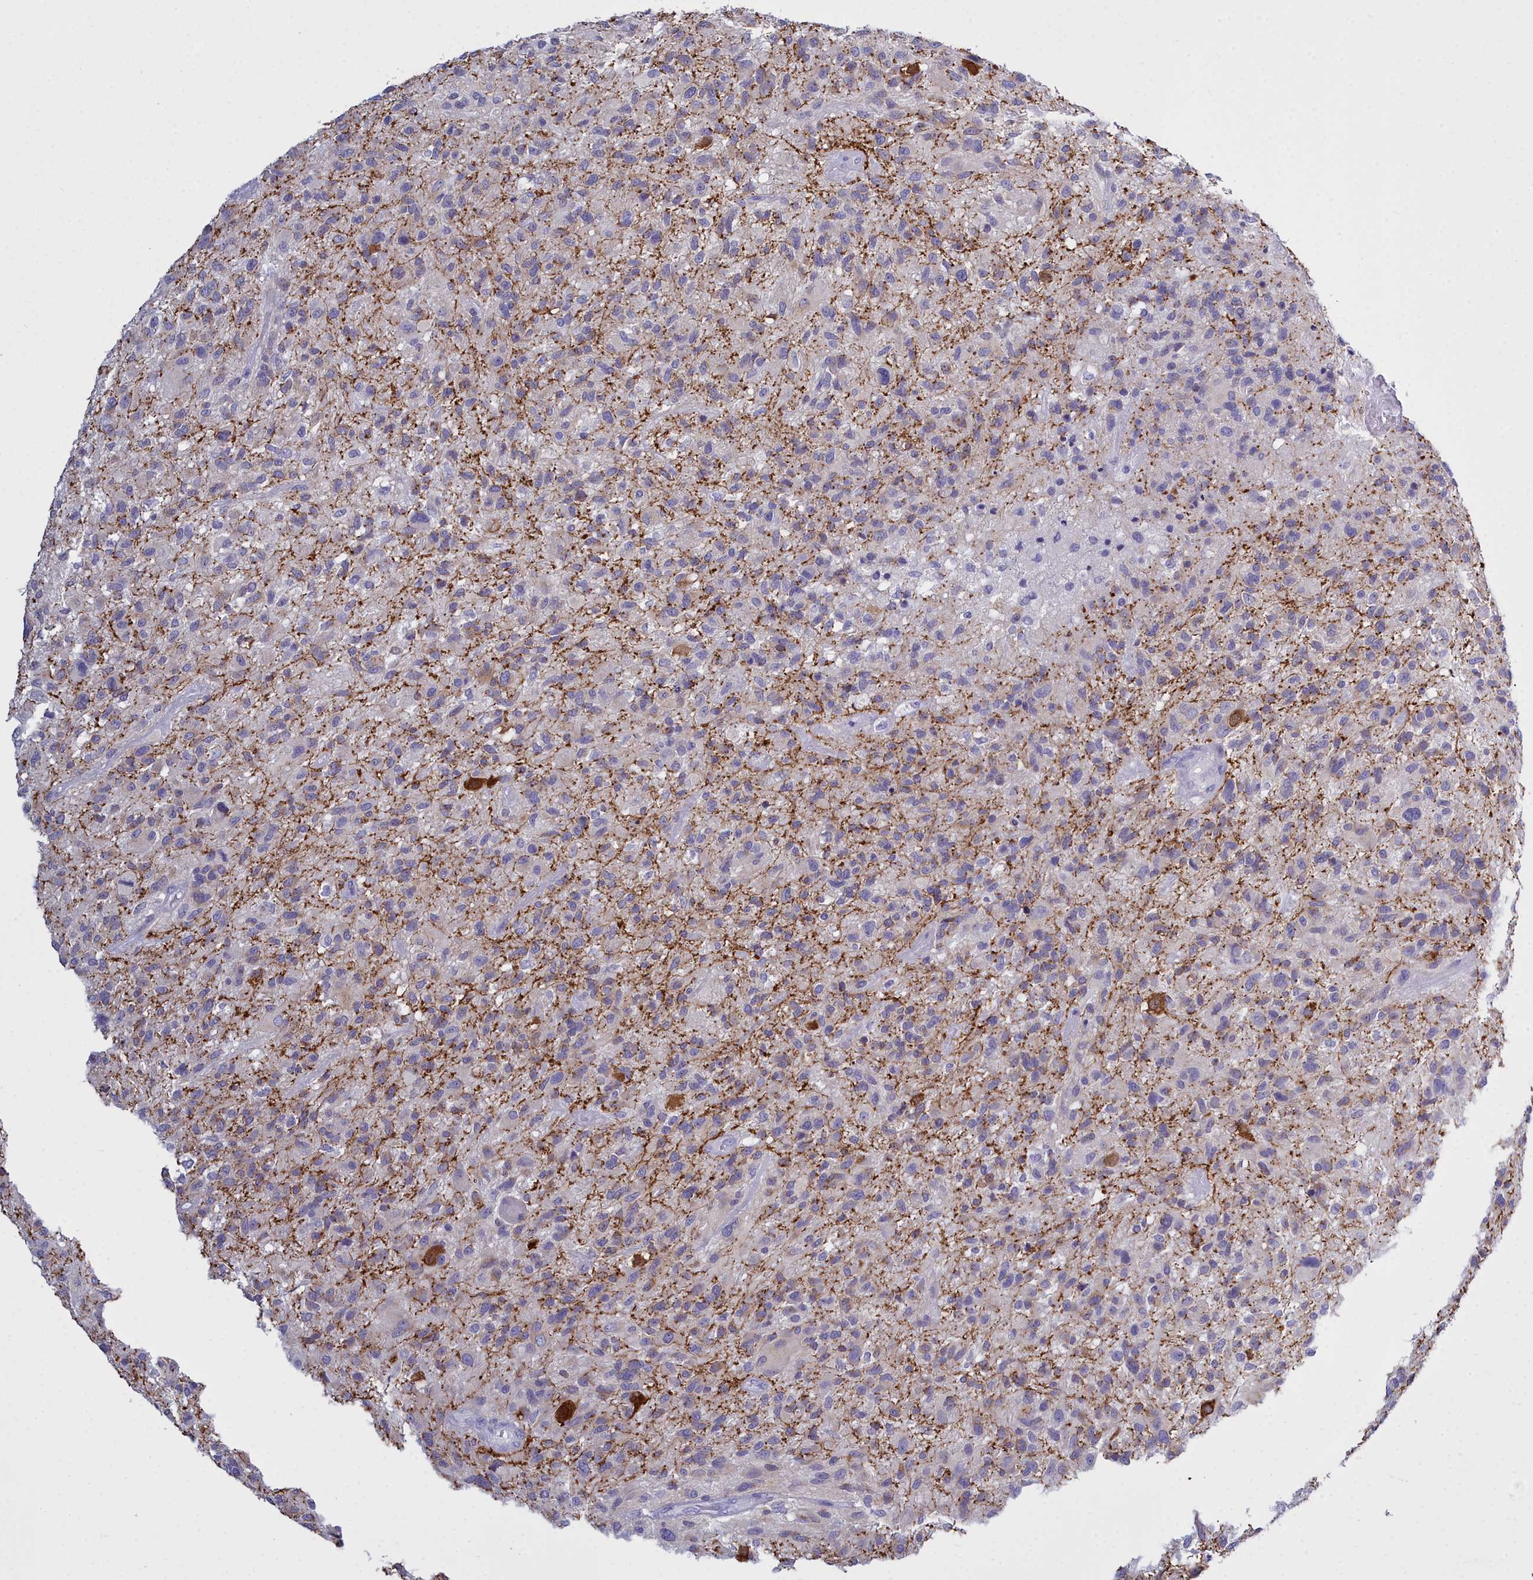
{"staining": {"intensity": "negative", "quantity": "none", "location": "none"}, "tissue": "glioma", "cell_type": "Tumor cells", "image_type": "cancer", "snomed": [{"axis": "morphology", "description": "Glioma, malignant, High grade"}, {"axis": "topography", "description": "Brain"}], "caption": "This image is of malignant glioma (high-grade) stained with IHC to label a protein in brown with the nuclei are counter-stained blue. There is no expression in tumor cells.", "gene": "MAP6", "patient": {"sex": "male", "age": 47}}